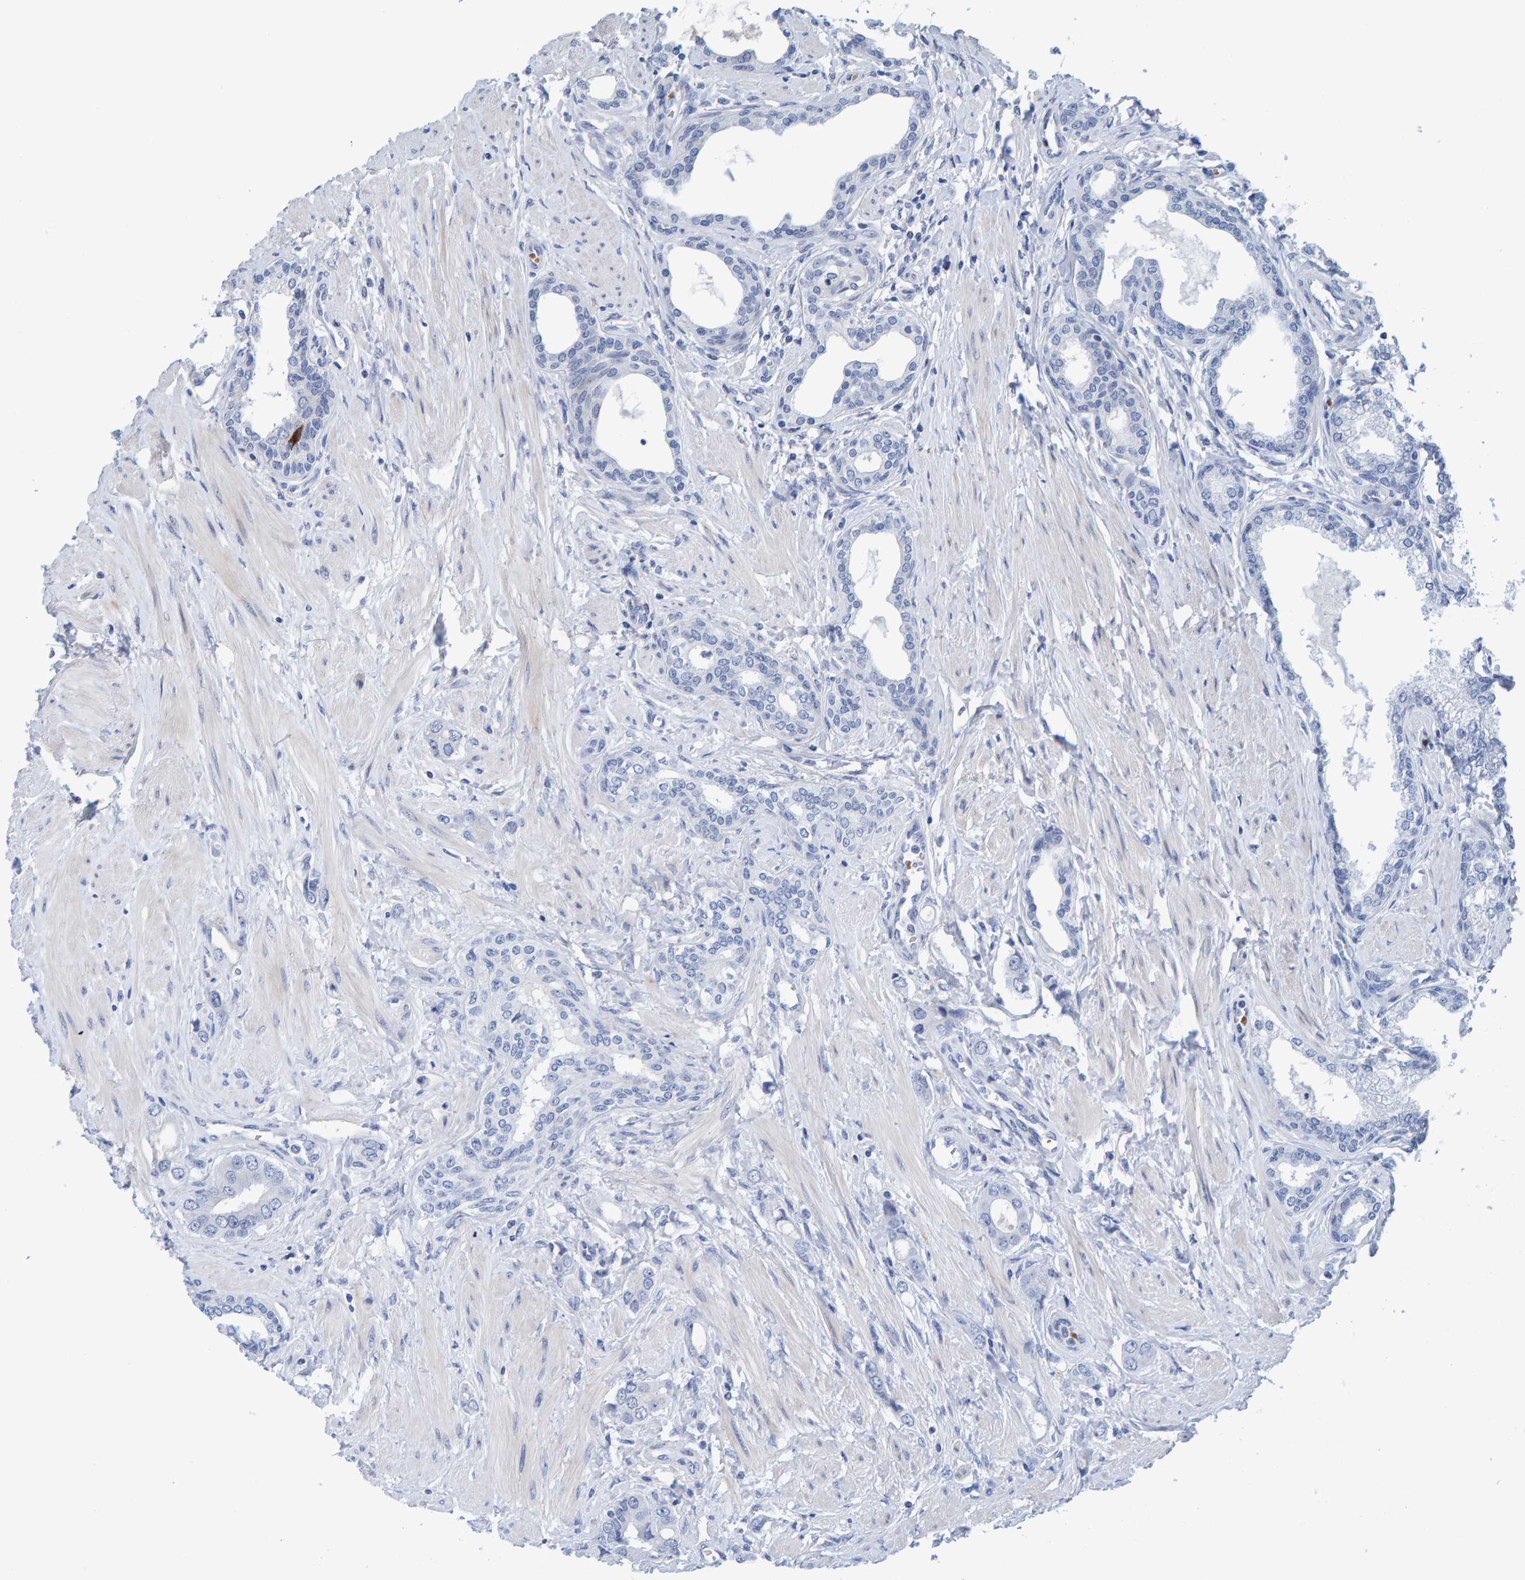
{"staining": {"intensity": "negative", "quantity": "none", "location": "none"}, "tissue": "prostate cancer", "cell_type": "Tumor cells", "image_type": "cancer", "snomed": [{"axis": "morphology", "description": "Adenocarcinoma, High grade"}, {"axis": "topography", "description": "Prostate"}], "caption": "Tumor cells show no significant positivity in prostate cancer (high-grade adenocarcinoma). The staining was performed using DAB to visualize the protein expression in brown, while the nuclei were stained in blue with hematoxylin (Magnification: 20x).", "gene": "MFSD6L", "patient": {"sex": "male", "age": 52}}